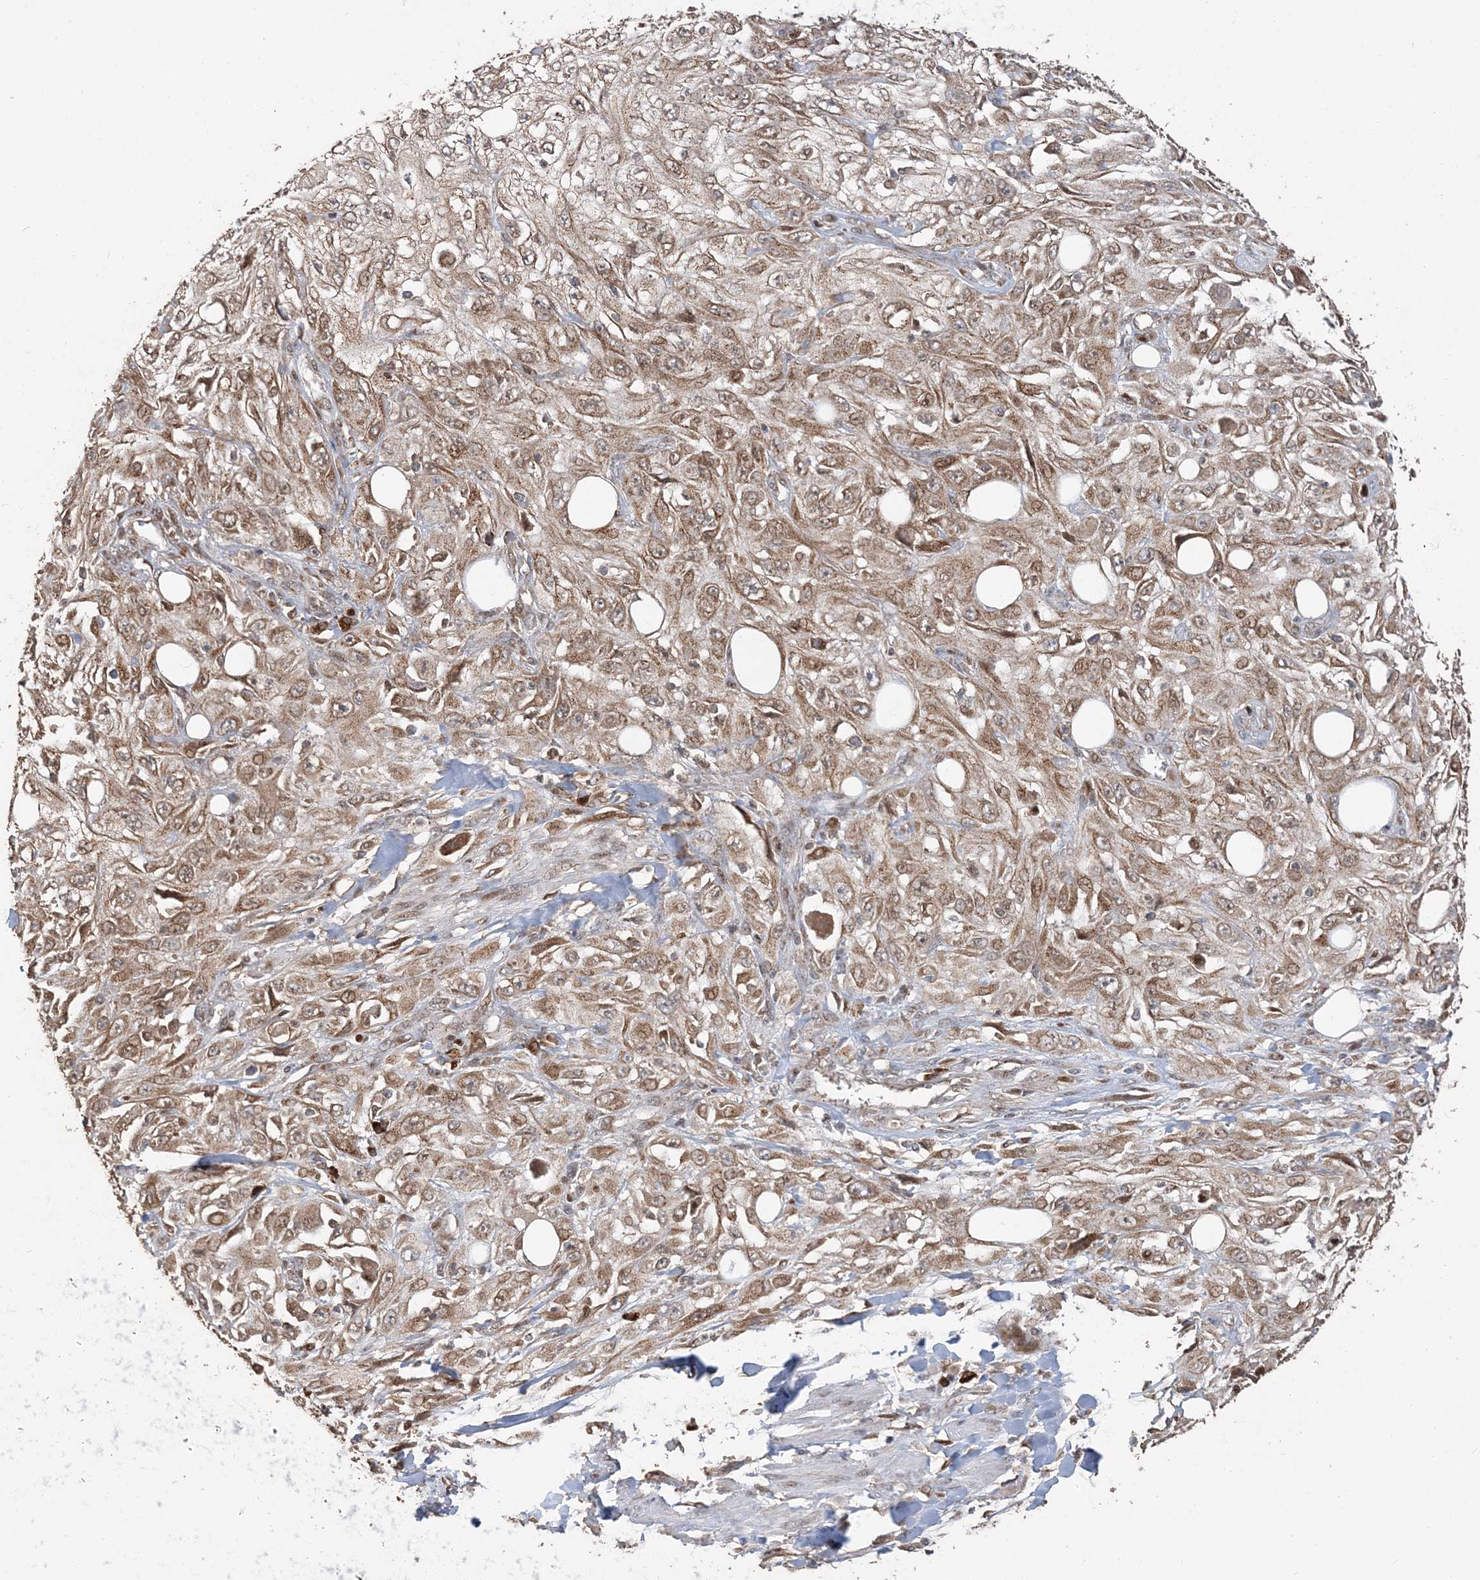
{"staining": {"intensity": "moderate", "quantity": ">75%", "location": "cytoplasmic/membranous"}, "tissue": "skin cancer", "cell_type": "Tumor cells", "image_type": "cancer", "snomed": [{"axis": "morphology", "description": "Squamous cell carcinoma, NOS"}, {"axis": "topography", "description": "Skin"}], "caption": "DAB immunohistochemical staining of human squamous cell carcinoma (skin) displays moderate cytoplasmic/membranous protein positivity in approximately >75% of tumor cells.", "gene": "RER1", "patient": {"sex": "male", "age": 75}}